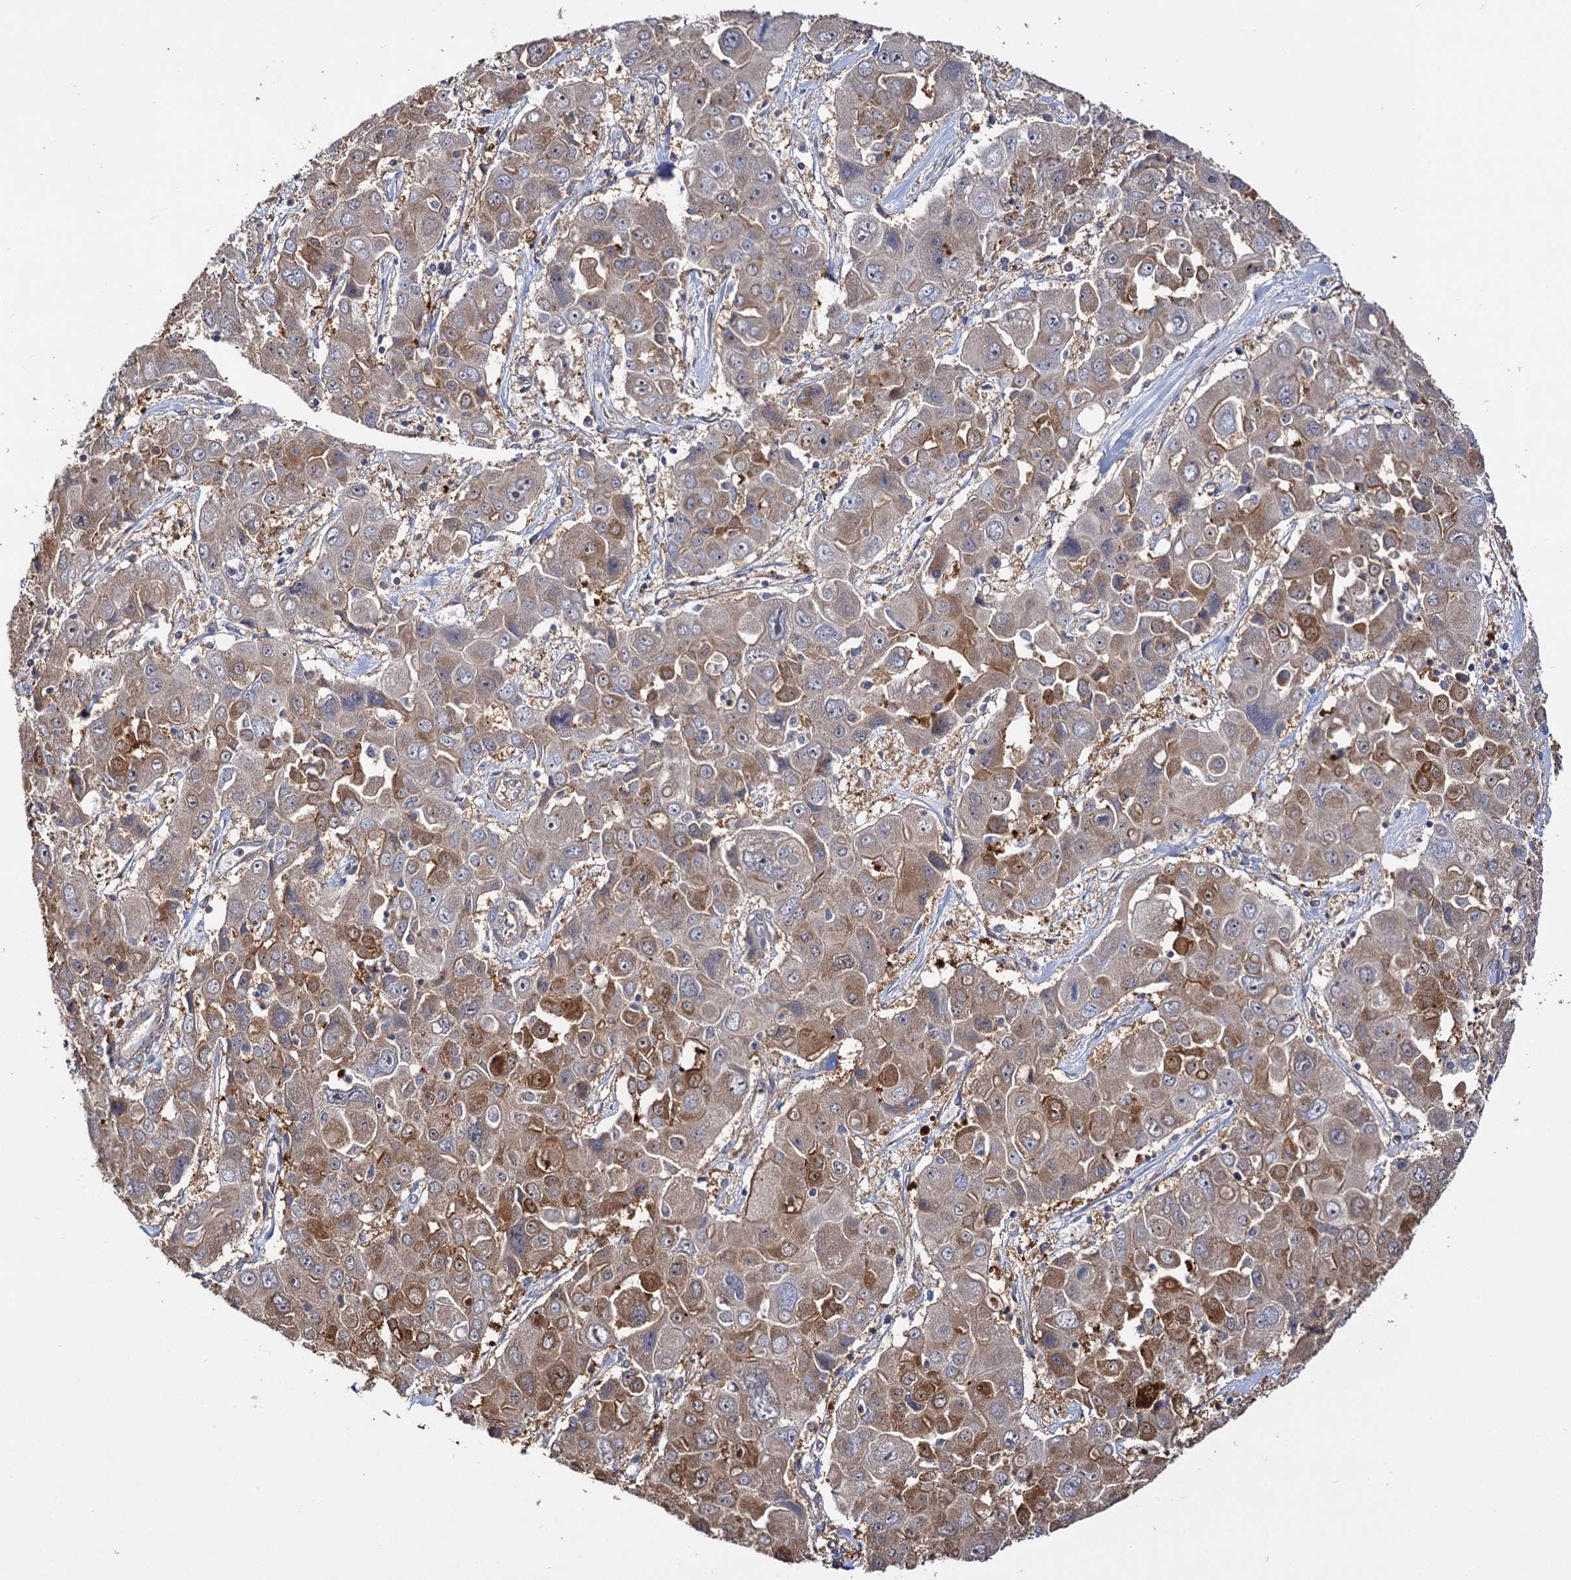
{"staining": {"intensity": "moderate", "quantity": "25%-75%", "location": "cytoplasmic/membranous"}, "tissue": "liver cancer", "cell_type": "Tumor cells", "image_type": "cancer", "snomed": [{"axis": "morphology", "description": "Cholangiocarcinoma"}, {"axis": "topography", "description": "Liver"}], "caption": "Human liver cholangiocarcinoma stained with a protein marker displays moderate staining in tumor cells.", "gene": "IDI1", "patient": {"sex": "male", "age": 67}}